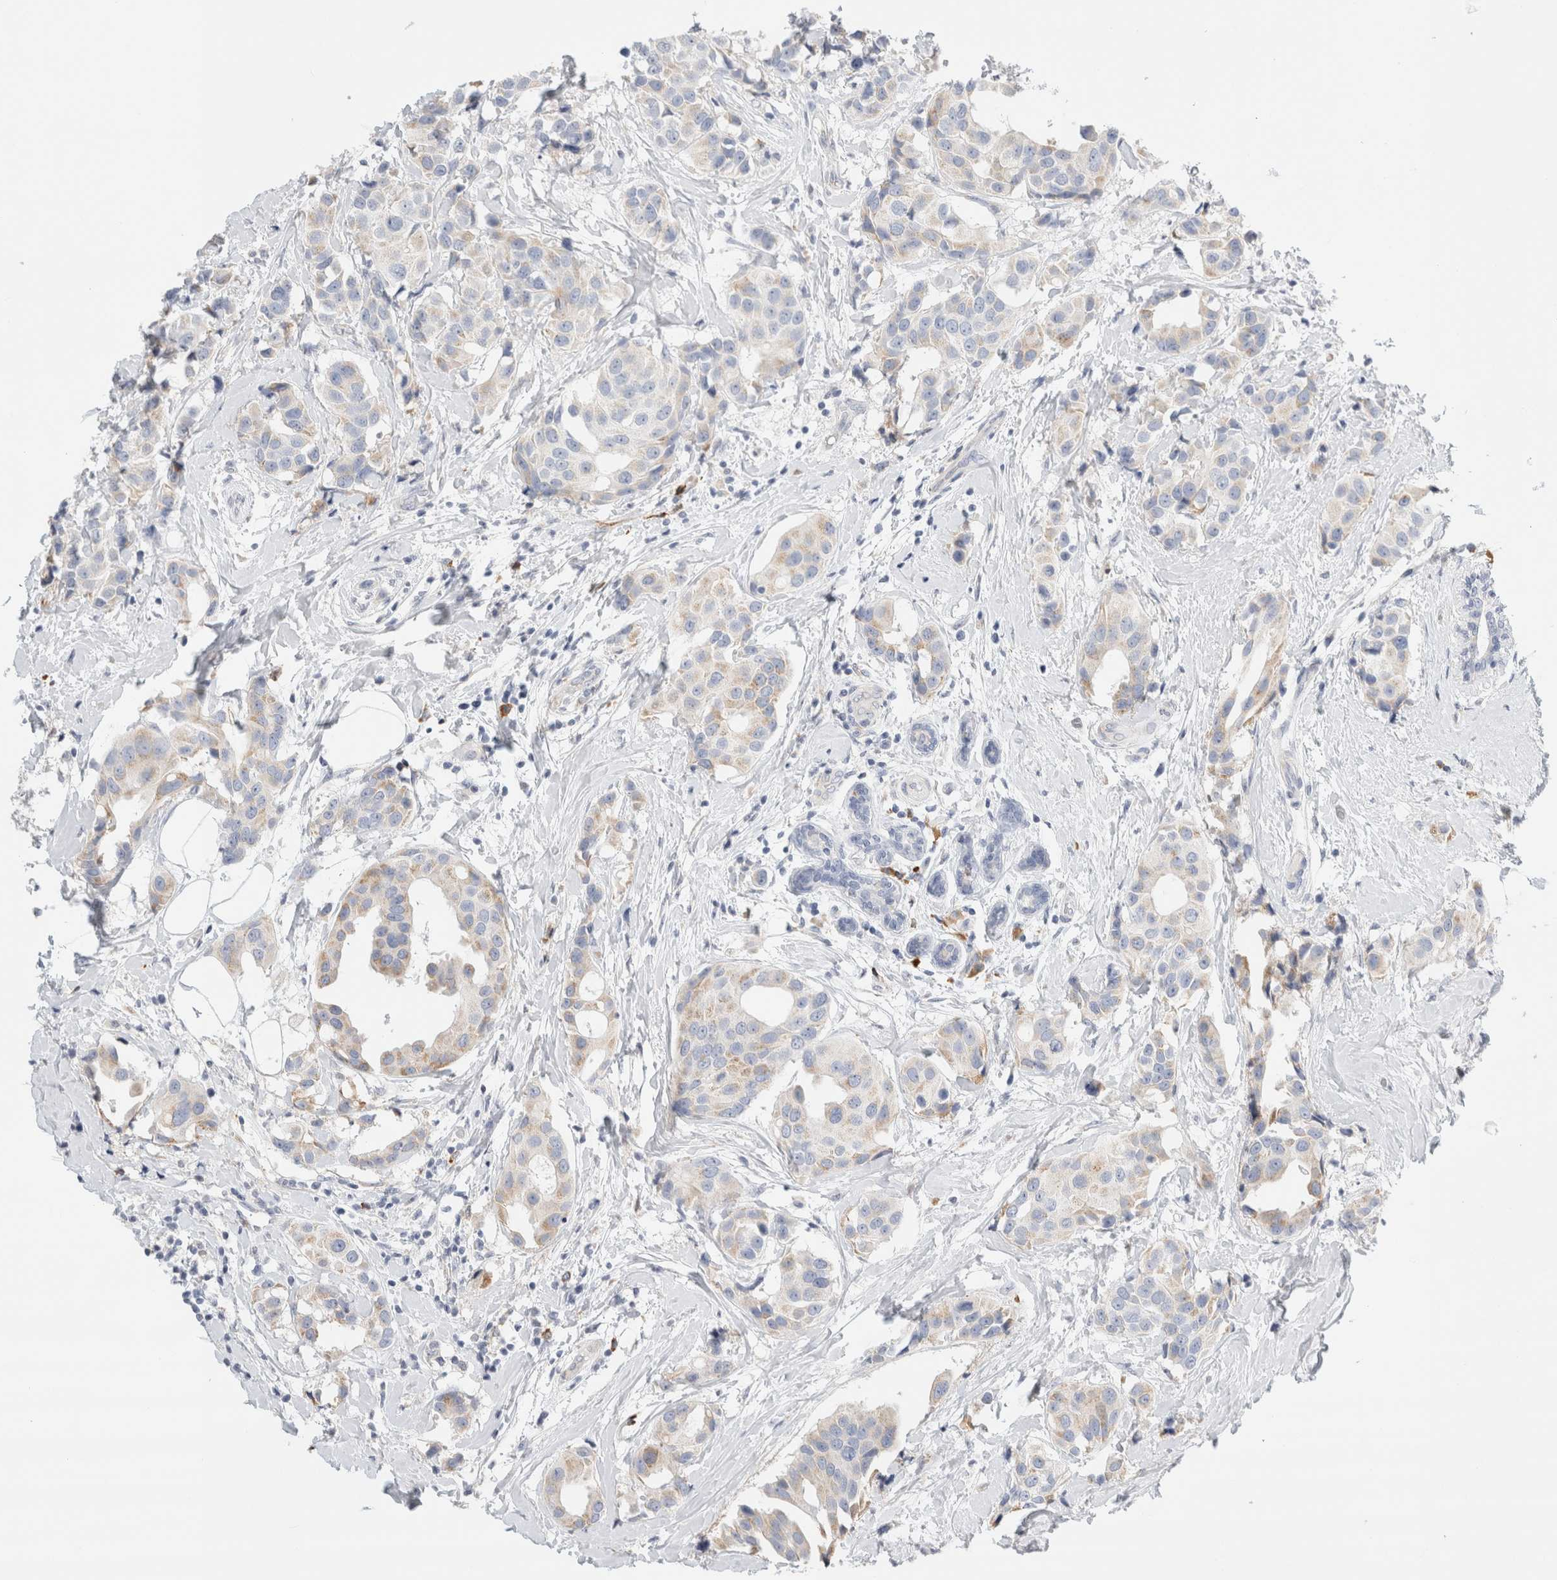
{"staining": {"intensity": "weak", "quantity": "<25%", "location": "cytoplasmic/membranous"}, "tissue": "breast cancer", "cell_type": "Tumor cells", "image_type": "cancer", "snomed": [{"axis": "morphology", "description": "Normal tissue, NOS"}, {"axis": "morphology", "description": "Duct carcinoma"}, {"axis": "topography", "description": "Breast"}], "caption": "A high-resolution histopathology image shows IHC staining of breast infiltrating ductal carcinoma, which shows no significant staining in tumor cells.", "gene": "CSK", "patient": {"sex": "female", "age": 39}}